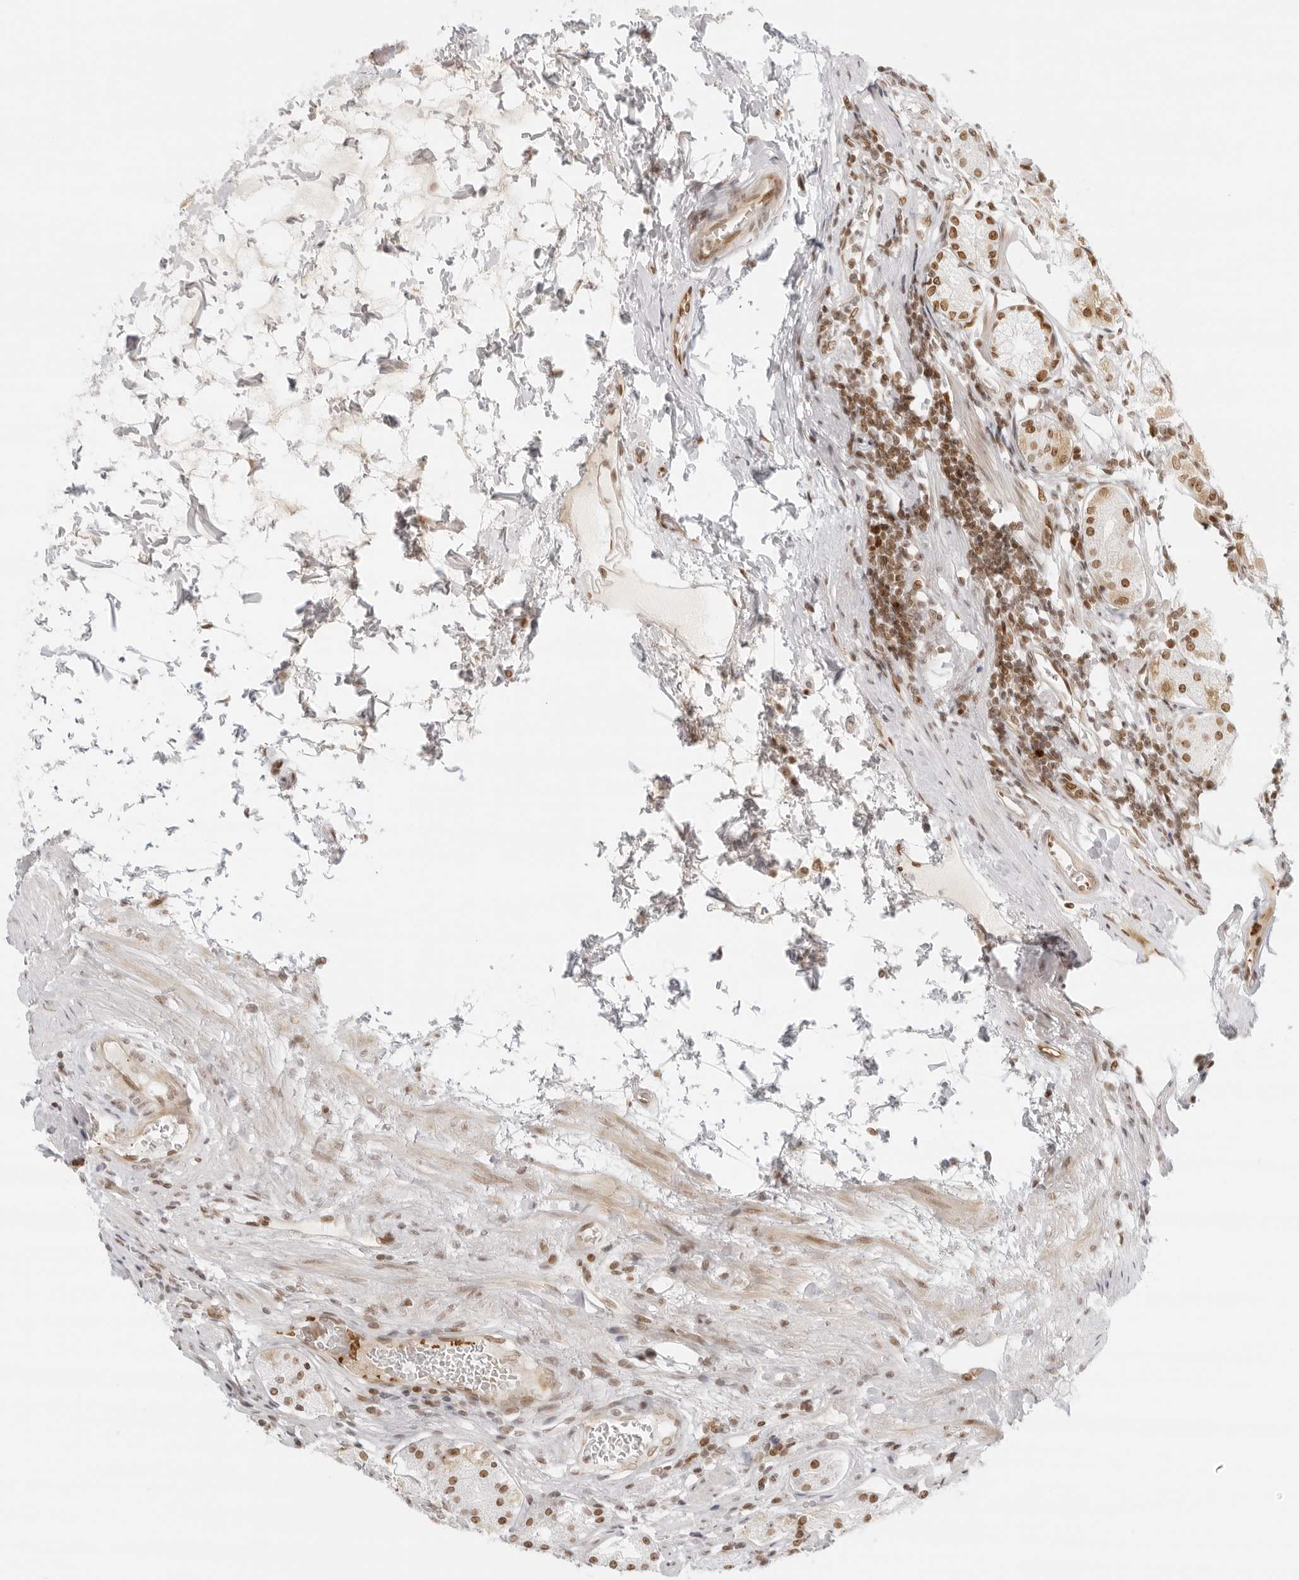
{"staining": {"intensity": "moderate", "quantity": ">75%", "location": "nuclear"}, "tissue": "stomach", "cell_type": "Glandular cells", "image_type": "normal", "snomed": [{"axis": "morphology", "description": "Normal tissue, NOS"}, {"axis": "topography", "description": "Stomach, lower"}], "caption": "Protein staining by IHC displays moderate nuclear positivity in about >75% of glandular cells in benign stomach.", "gene": "RCC1", "patient": {"sex": "female", "age": 56}}